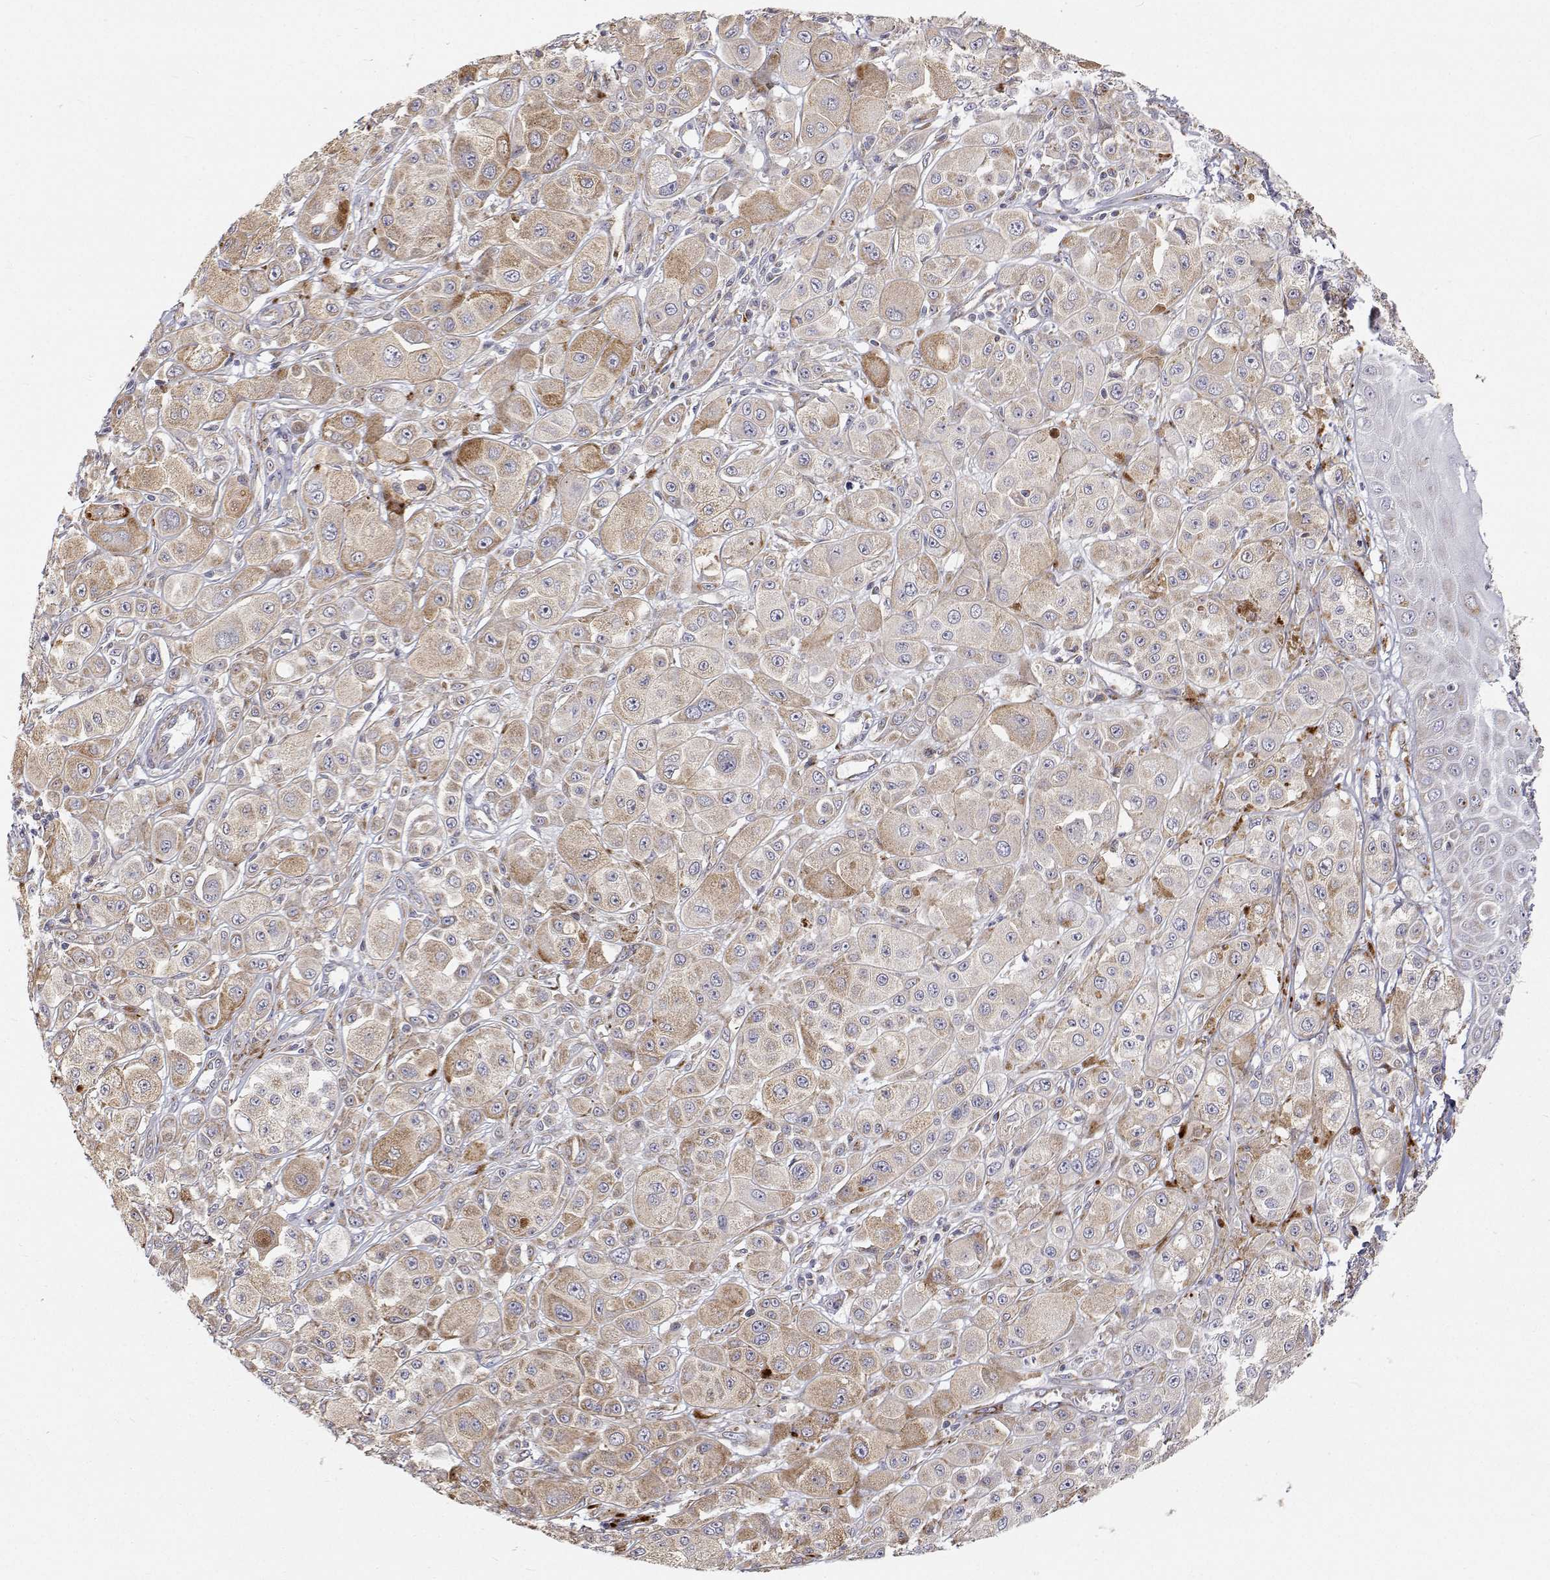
{"staining": {"intensity": "moderate", "quantity": "<25%", "location": "cytoplasmic/membranous"}, "tissue": "melanoma", "cell_type": "Tumor cells", "image_type": "cancer", "snomed": [{"axis": "morphology", "description": "Malignant melanoma, NOS"}, {"axis": "topography", "description": "Skin"}], "caption": "Protein positivity by immunohistochemistry displays moderate cytoplasmic/membranous positivity in about <25% of tumor cells in melanoma.", "gene": "SPICE1", "patient": {"sex": "male", "age": 67}}